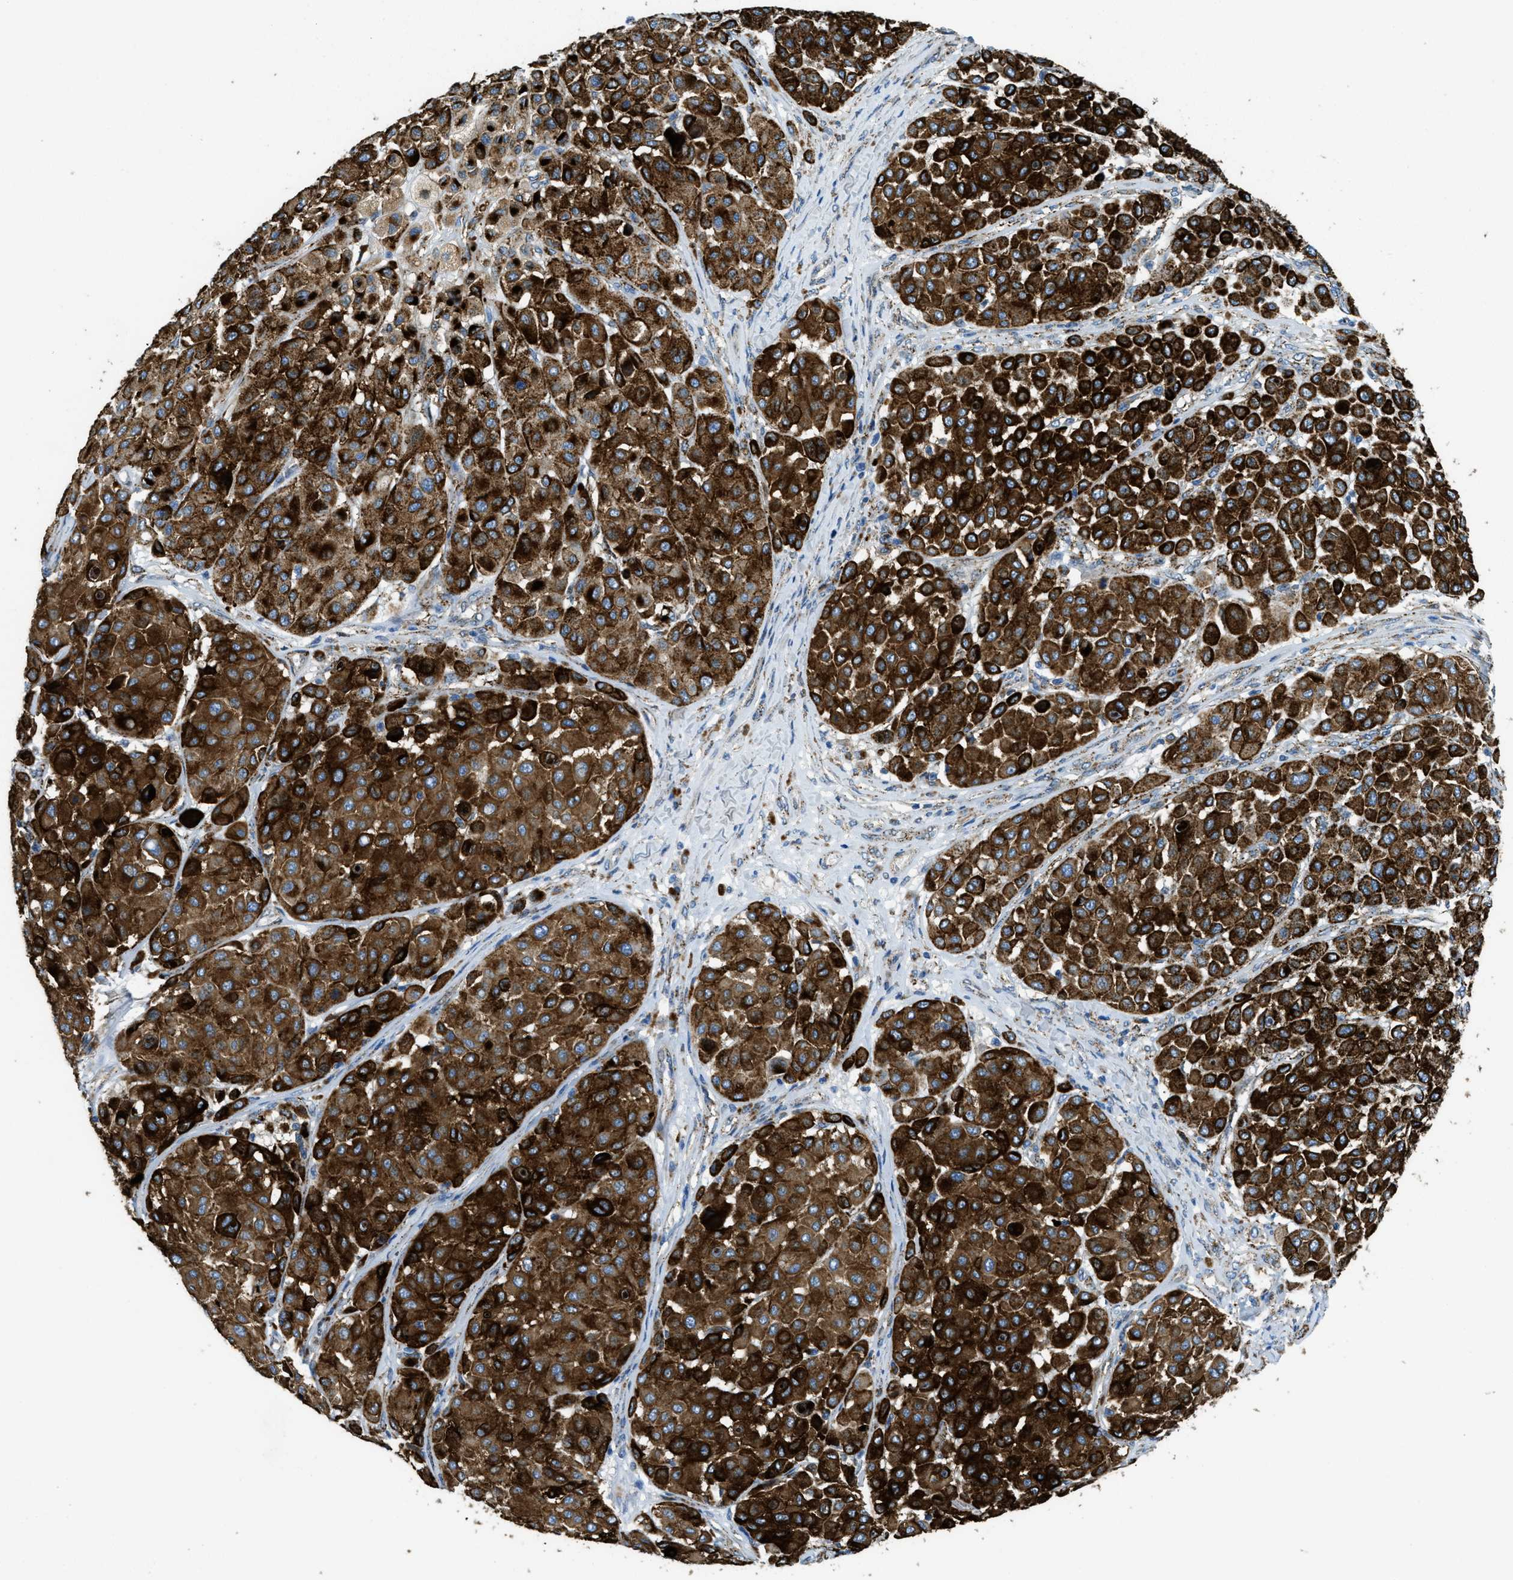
{"staining": {"intensity": "strong", "quantity": ">75%", "location": "cytoplasmic/membranous"}, "tissue": "melanoma", "cell_type": "Tumor cells", "image_type": "cancer", "snomed": [{"axis": "morphology", "description": "Malignant melanoma, Metastatic site"}, {"axis": "topography", "description": "Soft tissue"}], "caption": "Human malignant melanoma (metastatic site) stained for a protein (brown) demonstrates strong cytoplasmic/membranous positive positivity in approximately >75% of tumor cells.", "gene": "SCARB2", "patient": {"sex": "male", "age": 41}}